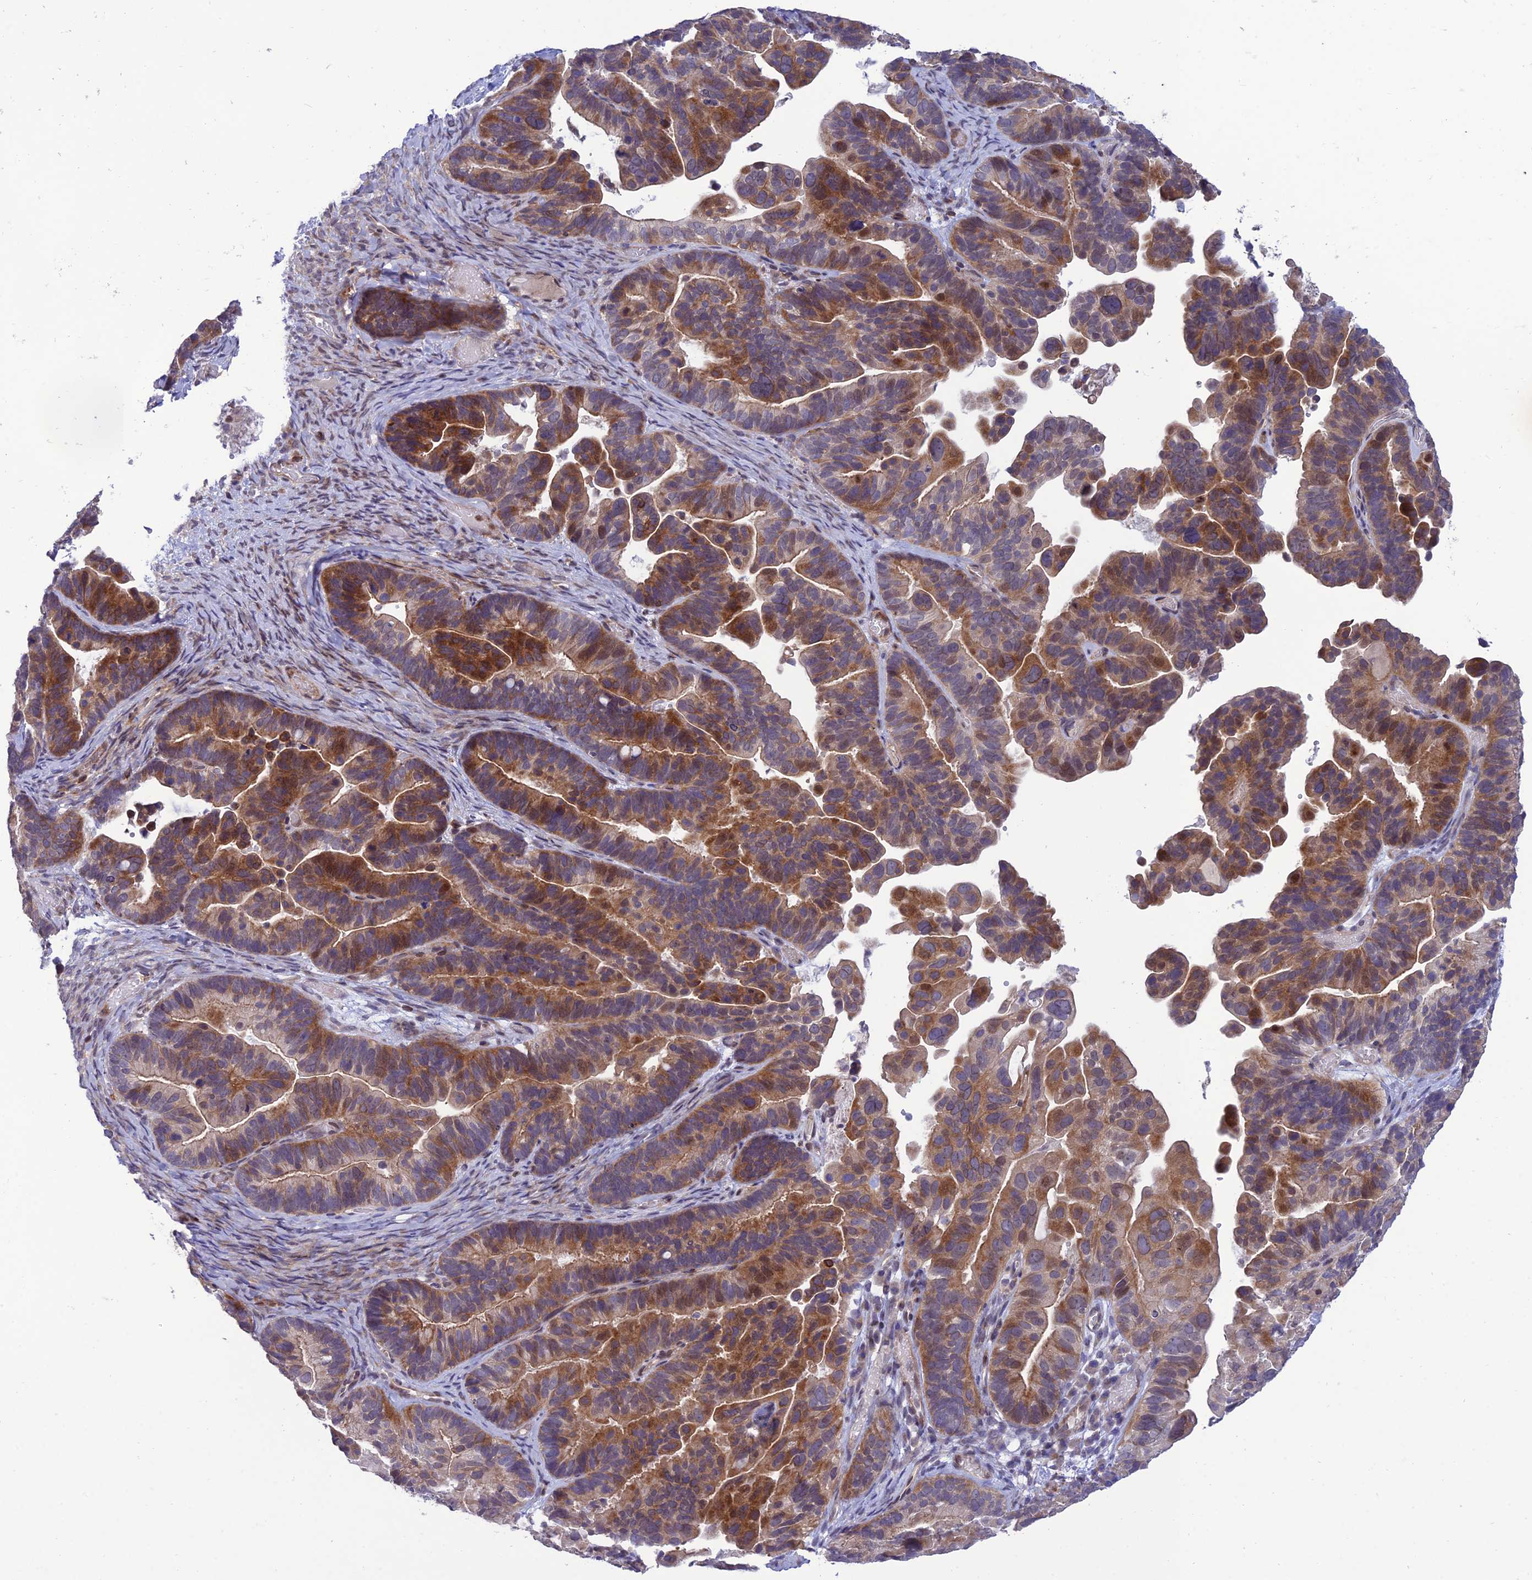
{"staining": {"intensity": "moderate", "quantity": "25%-75%", "location": "cytoplasmic/membranous,nuclear"}, "tissue": "ovarian cancer", "cell_type": "Tumor cells", "image_type": "cancer", "snomed": [{"axis": "morphology", "description": "Cystadenocarcinoma, serous, NOS"}, {"axis": "topography", "description": "Ovary"}], "caption": "There is medium levels of moderate cytoplasmic/membranous and nuclear staining in tumor cells of ovarian cancer (serous cystadenocarcinoma), as demonstrated by immunohistochemical staining (brown color).", "gene": "FAM76A", "patient": {"sex": "female", "age": 56}}